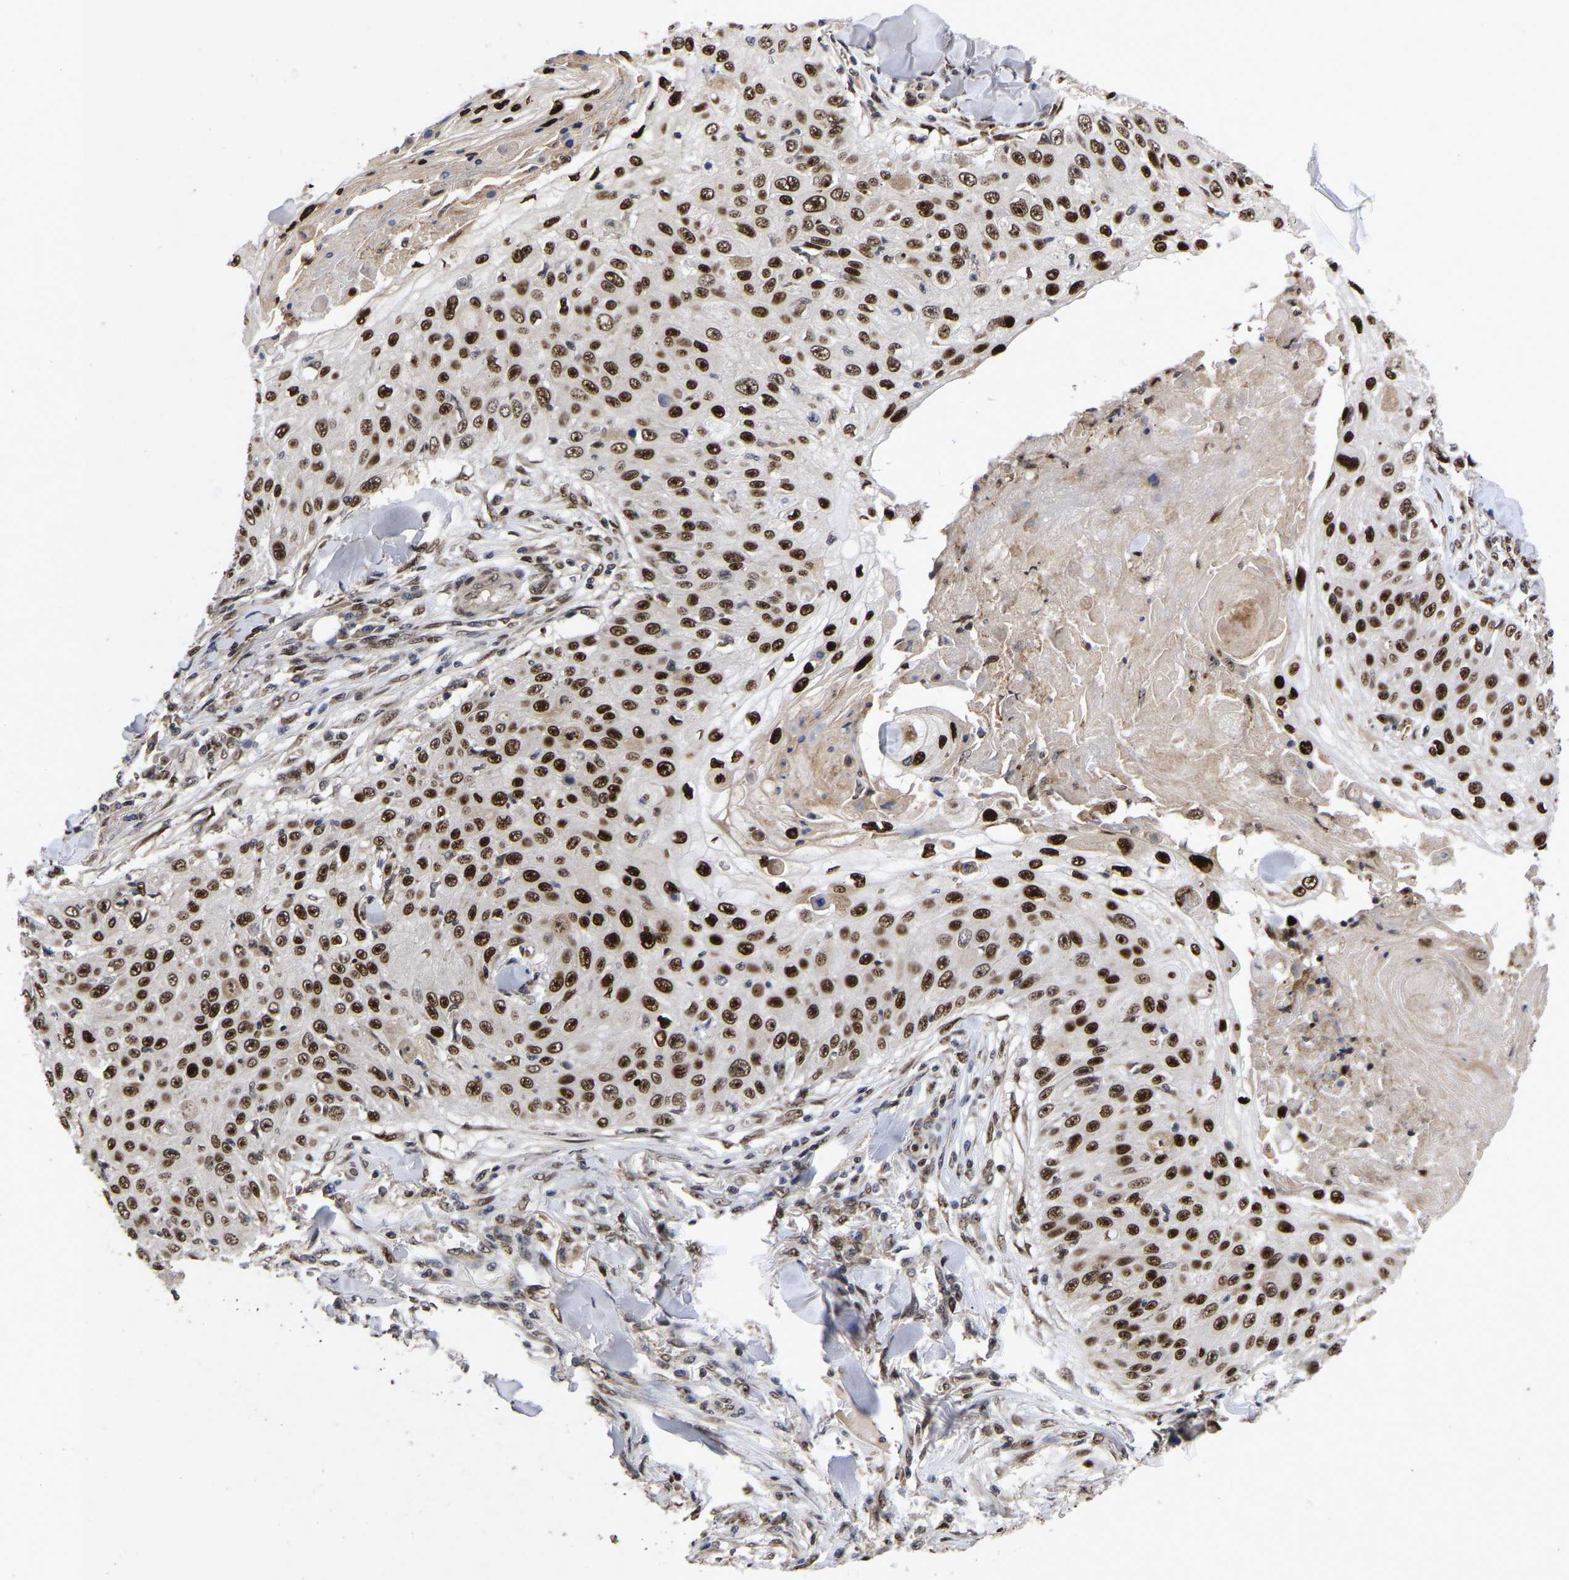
{"staining": {"intensity": "strong", "quantity": ">75%", "location": "nuclear"}, "tissue": "skin cancer", "cell_type": "Tumor cells", "image_type": "cancer", "snomed": [{"axis": "morphology", "description": "Squamous cell carcinoma, NOS"}, {"axis": "topography", "description": "Skin"}], "caption": "IHC (DAB) staining of human skin cancer reveals strong nuclear protein expression in about >75% of tumor cells.", "gene": "JUNB", "patient": {"sex": "male", "age": 86}}